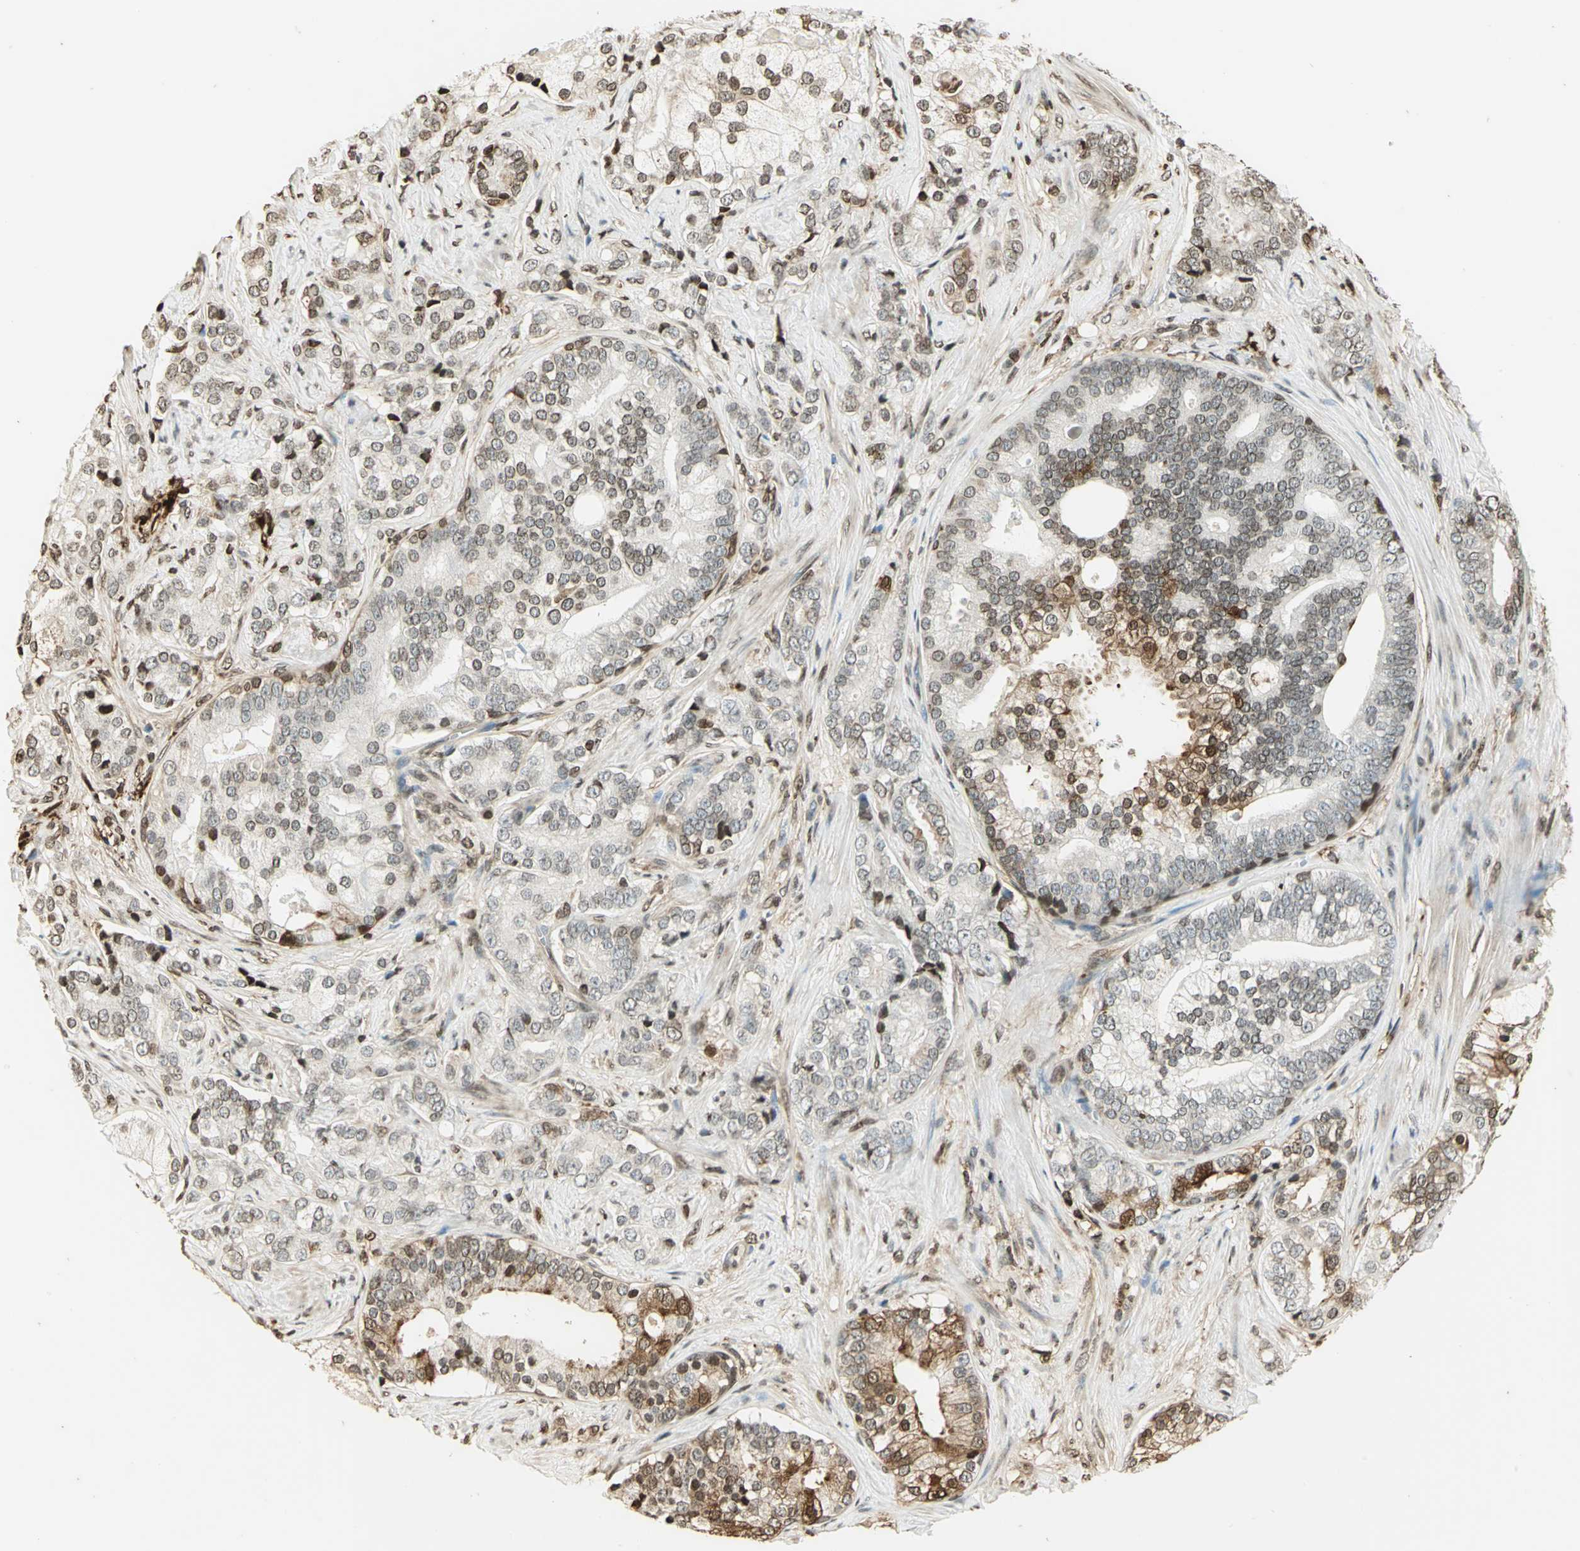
{"staining": {"intensity": "moderate", "quantity": ">75%", "location": "cytoplasmic/membranous,nuclear"}, "tissue": "prostate cancer", "cell_type": "Tumor cells", "image_type": "cancer", "snomed": [{"axis": "morphology", "description": "Adenocarcinoma, Low grade"}, {"axis": "topography", "description": "Prostate"}], "caption": "IHC image of neoplastic tissue: prostate cancer stained using immunohistochemistry (IHC) displays medium levels of moderate protein expression localized specifically in the cytoplasmic/membranous and nuclear of tumor cells, appearing as a cytoplasmic/membranous and nuclear brown color.", "gene": "LGALS3", "patient": {"sex": "male", "age": 58}}